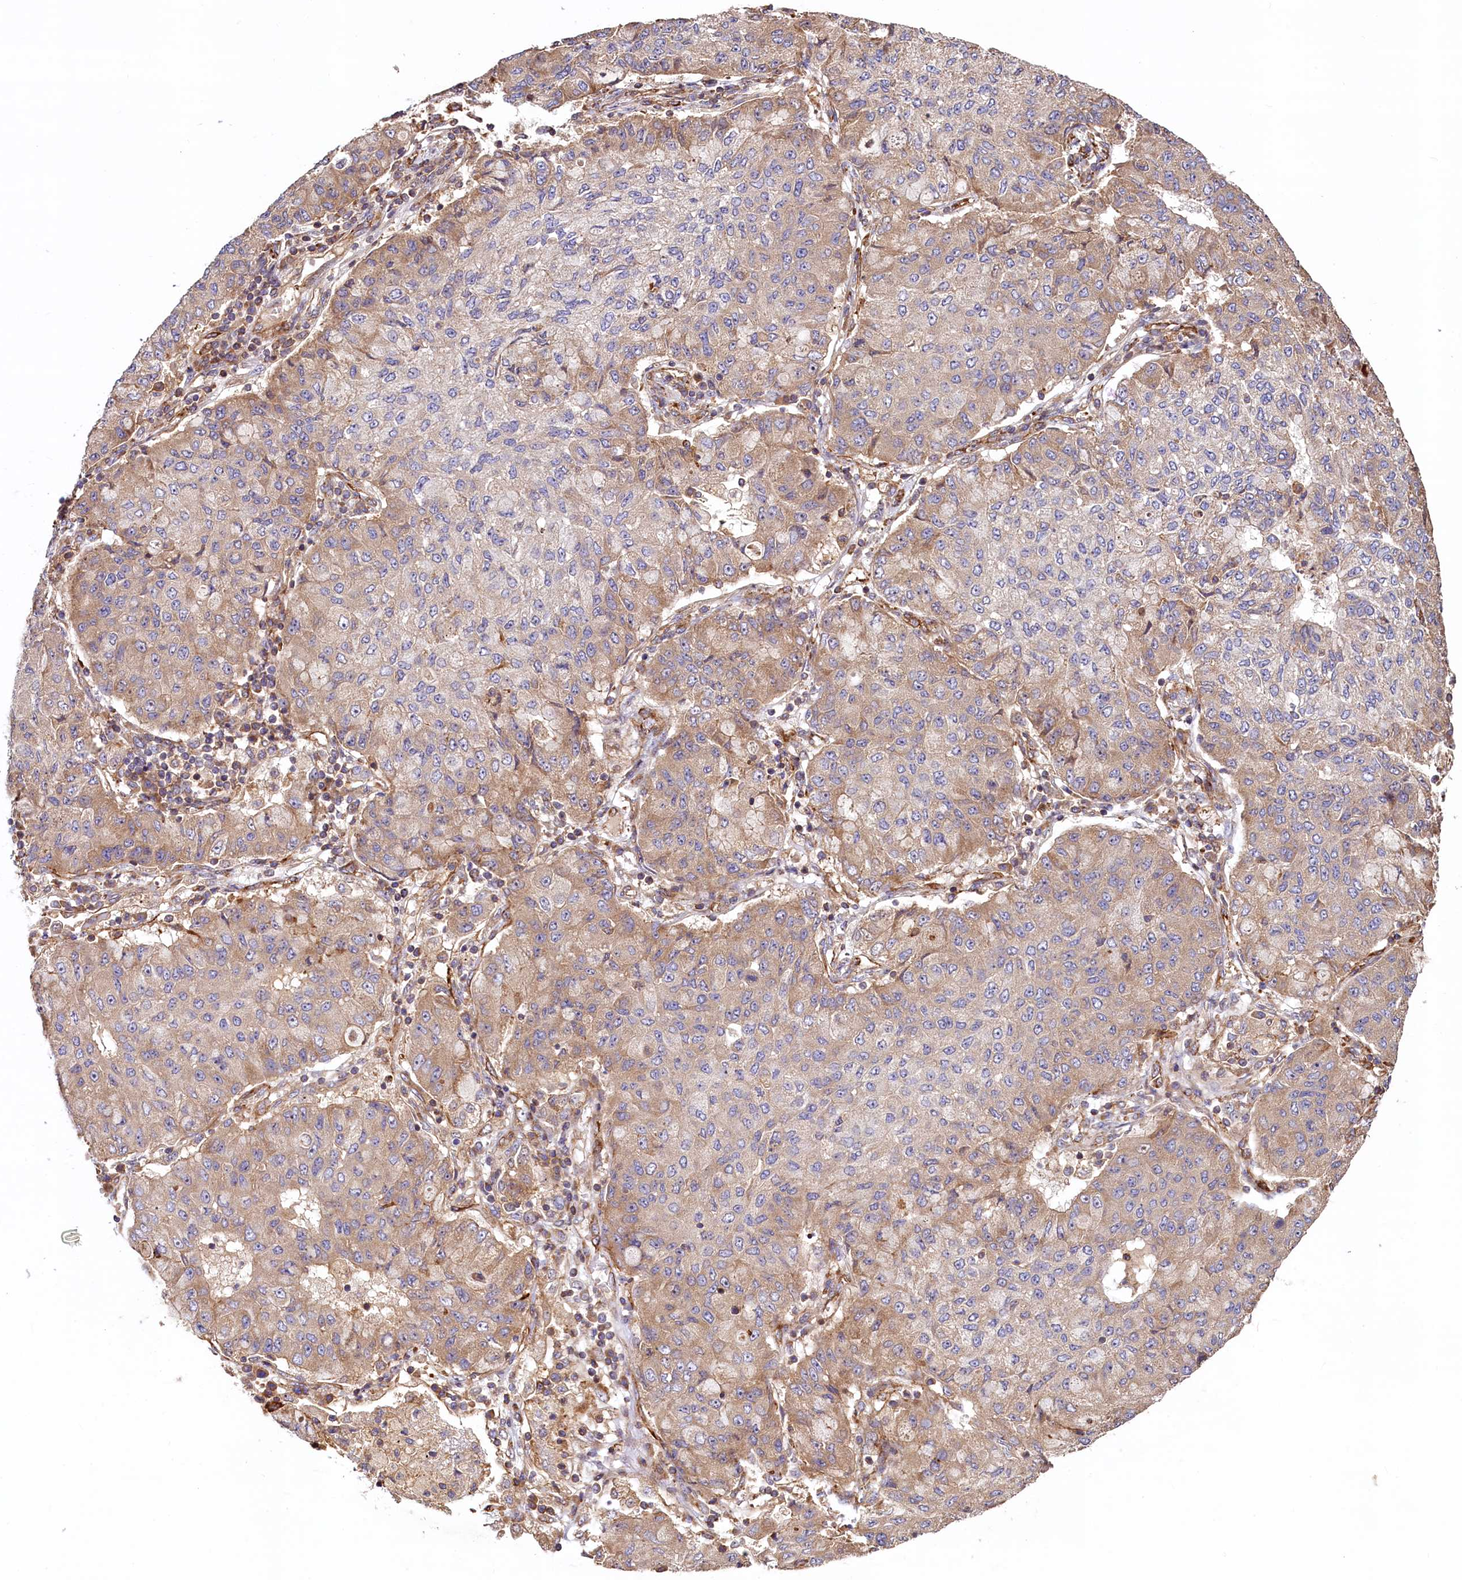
{"staining": {"intensity": "moderate", "quantity": "<25%", "location": "cytoplasmic/membranous"}, "tissue": "lung cancer", "cell_type": "Tumor cells", "image_type": "cancer", "snomed": [{"axis": "morphology", "description": "Squamous cell carcinoma, NOS"}, {"axis": "topography", "description": "Lung"}], "caption": "A brown stain labels moderate cytoplasmic/membranous staining of a protein in squamous cell carcinoma (lung) tumor cells. (brown staining indicates protein expression, while blue staining denotes nuclei).", "gene": "KLHDC4", "patient": {"sex": "male", "age": 74}}